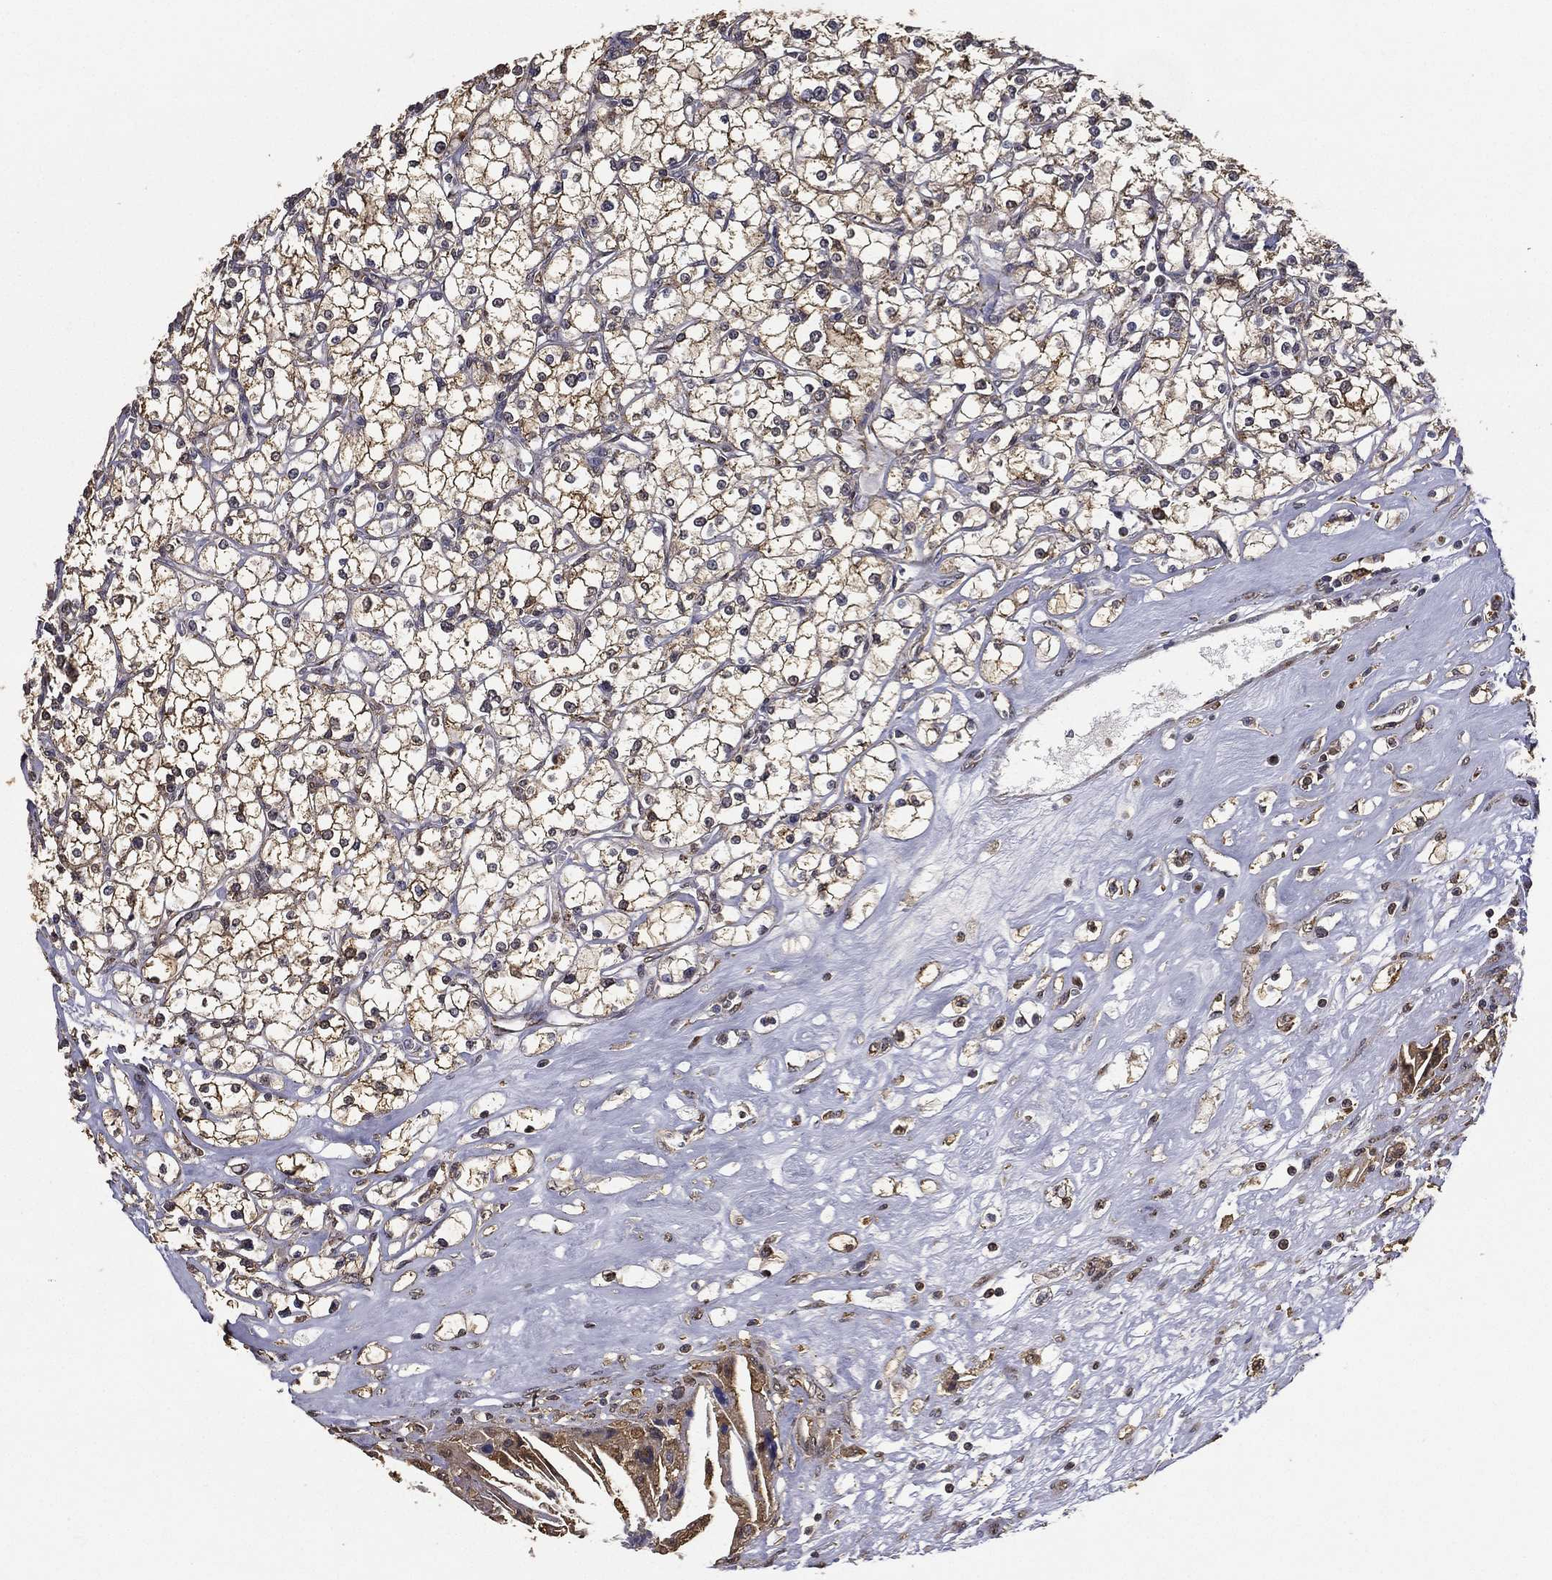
{"staining": {"intensity": "moderate", "quantity": ">75%", "location": "cytoplasmic/membranous"}, "tissue": "renal cancer", "cell_type": "Tumor cells", "image_type": "cancer", "snomed": [{"axis": "morphology", "description": "Adenocarcinoma, NOS"}, {"axis": "topography", "description": "Kidney"}], "caption": "Brown immunohistochemical staining in renal cancer reveals moderate cytoplasmic/membranous positivity in approximately >75% of tumor cells.", "gene": "GPR183", "patient": {"sex": "male", "age": 67}}